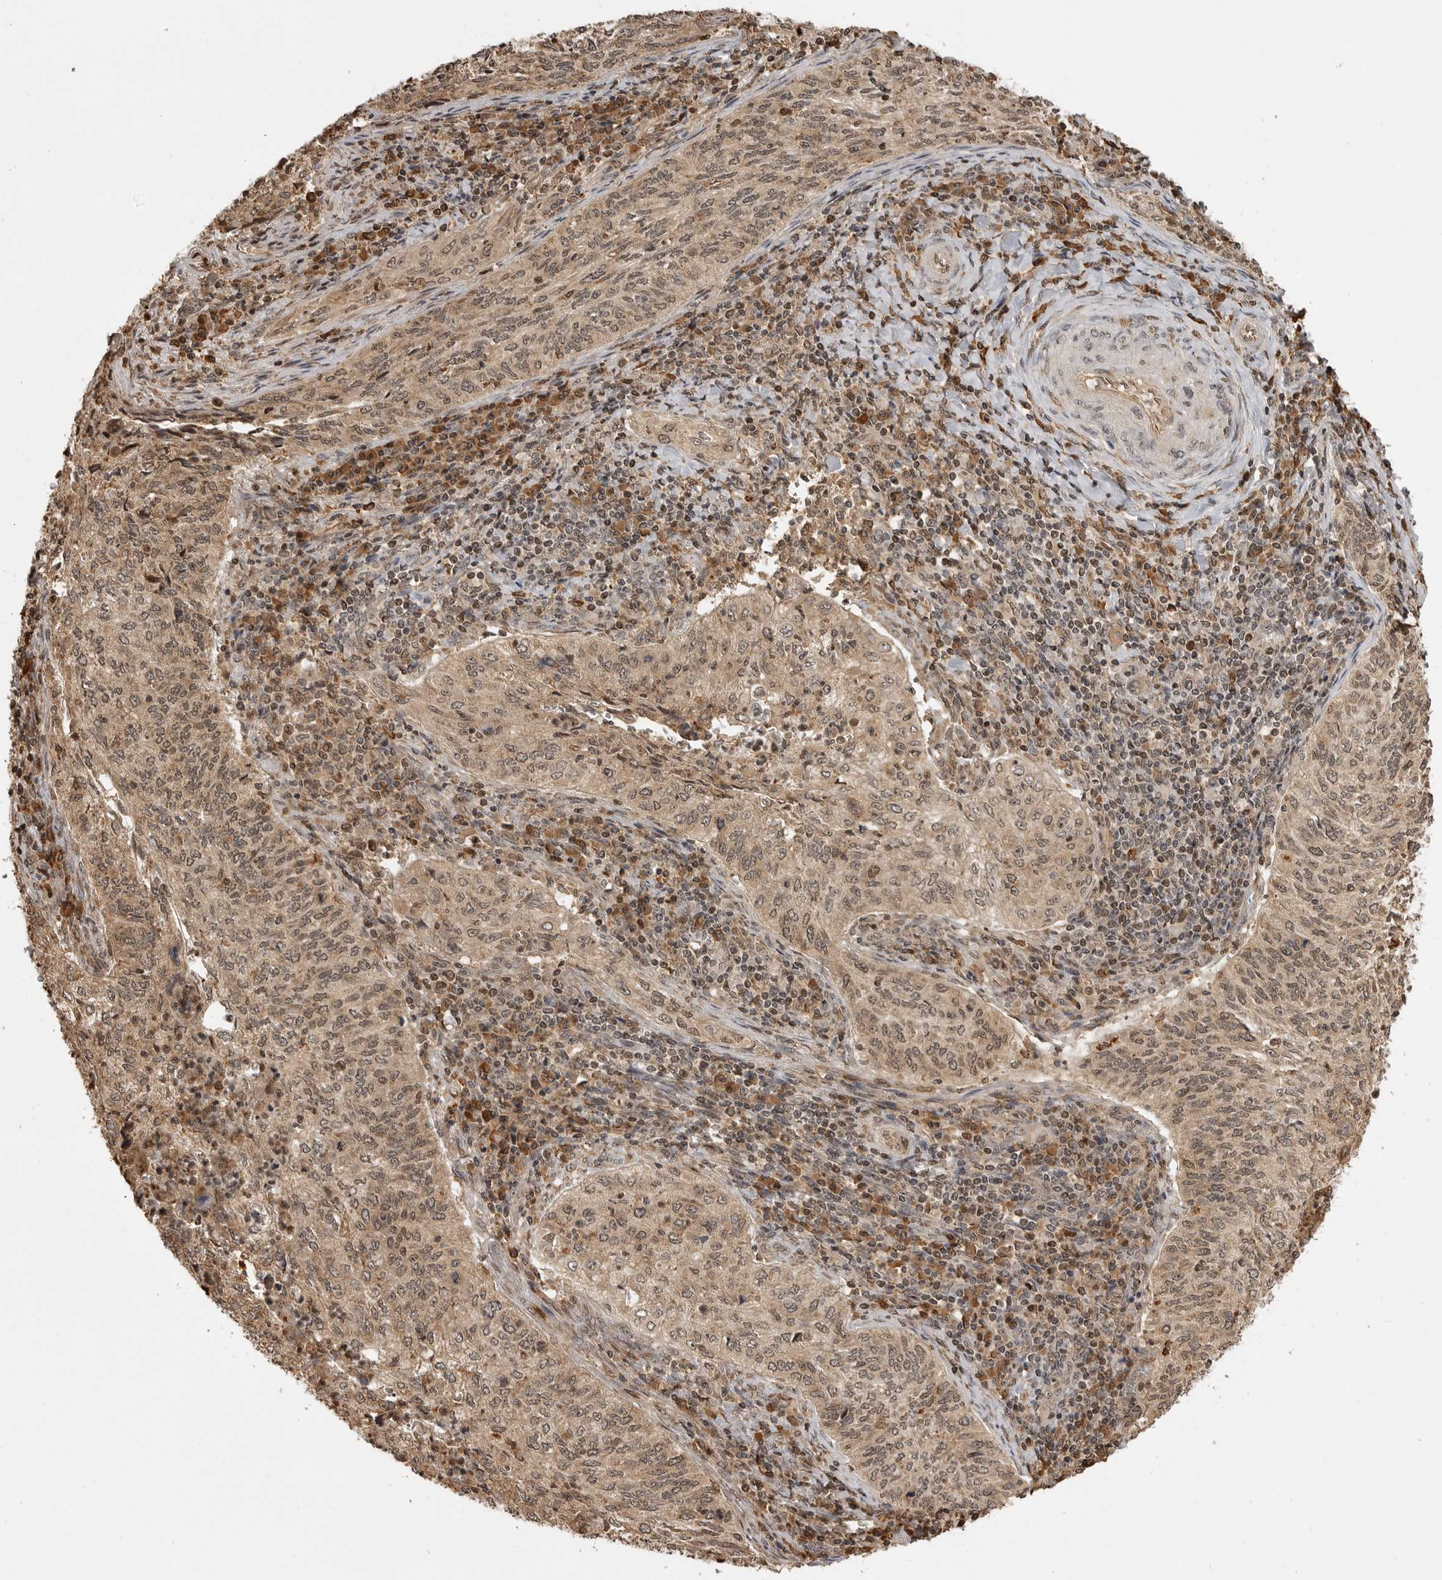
{"staining": {"intensity": "weak", "quantity": ">75%", "location": "cytoplasmic/membranous,nuclear"}, "tissue": "cervical cancer", "cell_type": "Tumor cells", "image_type": "cancer", "snomed": [{"axis": "morphology", "description": "Squamous cell carcinoma, NOS"}, {"axis": "topography", "description": "Cervix"}], "caption": "Cervical cancer tissue shows weak cytoplasmic/membranous and nuclear staining in approximately >75% of tumor cells, visualized by immunohistochemistry.", "gene": "BMP2K", "patient": {"sex": "female", "age": 30}}